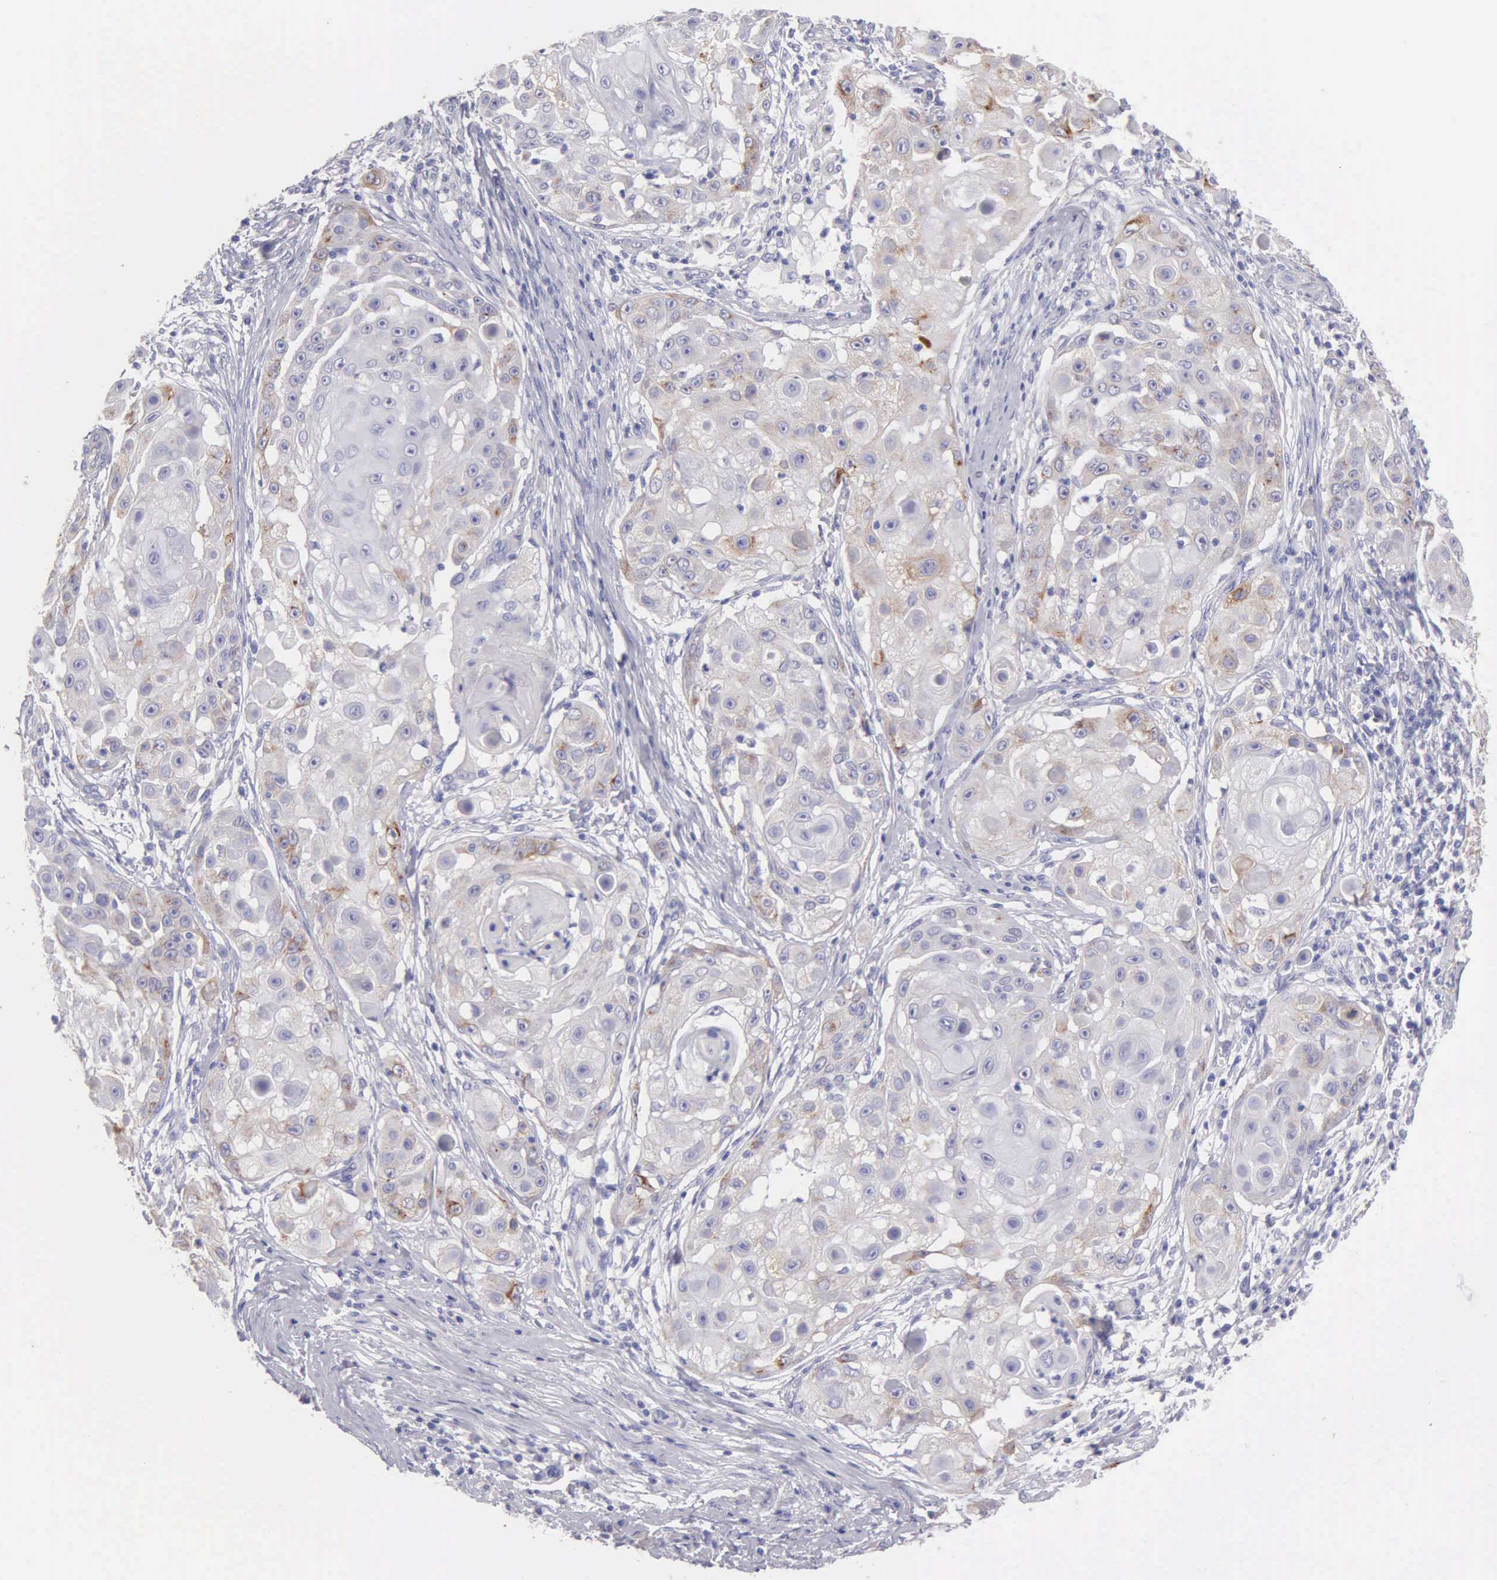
{"staining": {"intensity": "weak", "quantity": "25%-75%", "location": "cytoplasmic/membranous"}, "tissue": "skin cancer", "cell_type": "Tumor cells", "image_type": "cancer", "snomed": [{"axis": "morphology", "description": "Squamous cell carcinoma, NOS"}, {"axis": "topography", "description": "Skin"}], "caption": "Tumor cells display low levels of weak cytoplasmic/membranous staining in approximately 25%-75% of cells in squamous cell carcinoma (skin). Using DAB (3,3'-diaminobenzidine) (brown) and hematoxylin (blue) stains, captured at high magnification using brightfield microscopy.", "gene": "APP", "patient": {"sex": "female", "age": 57}}